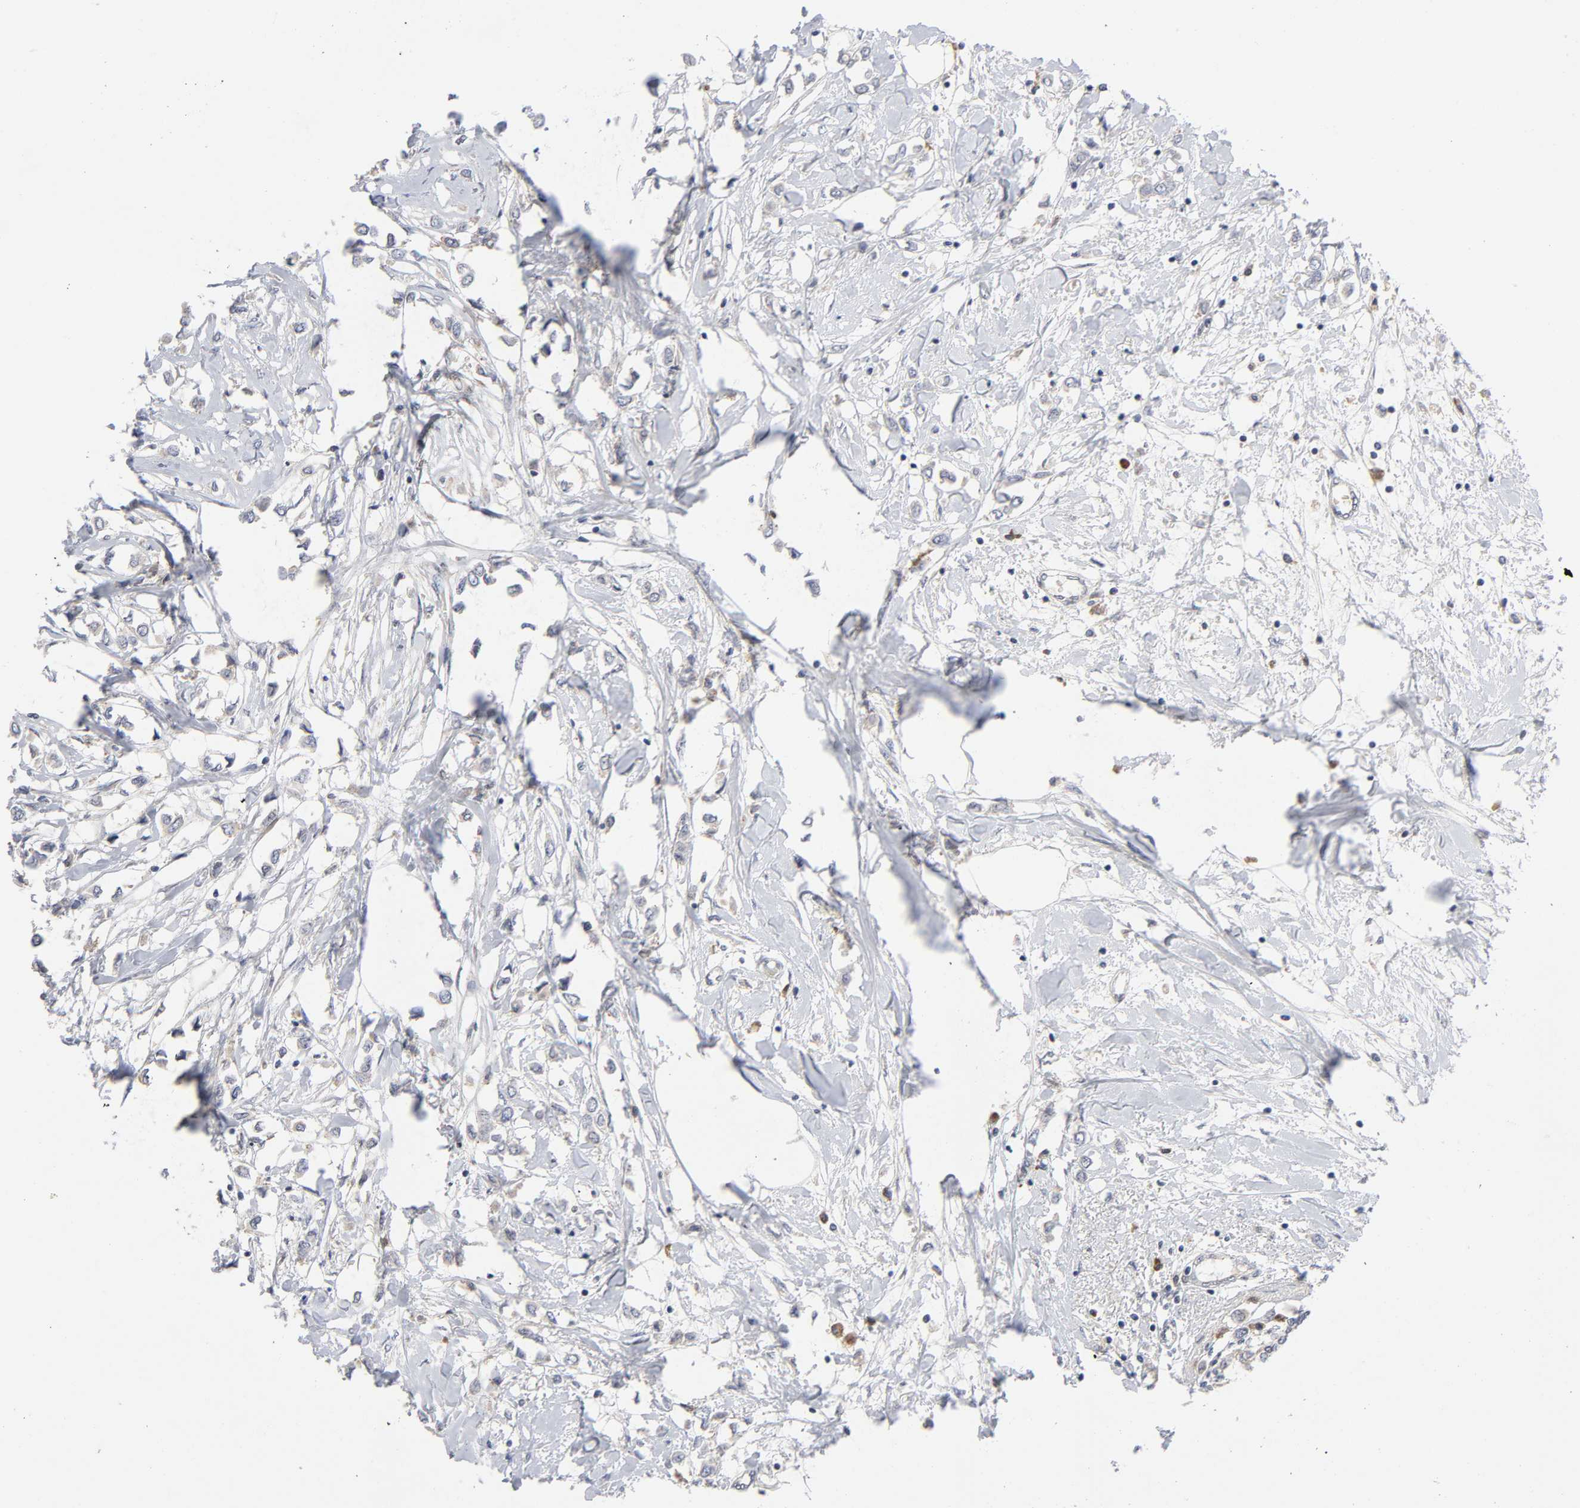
{"staining": {"intensity": "moderate", "quantity": "<25%", "location": "cytoplasmic/membranous"}, "tissue": "breast cancer", "cell_type": "Tumor cells", "image_type": "cancer", "snomed": [{"axis": "morphology", "description": "Lobular carcinoma"}, {"axis": "topography", "description": "Breast"}], "caption": "Human breast cancer stained with a brown dye reveals moderate cytoplasmic/membranous positive positivity in about <25% of tumor cells.", "gene": "EIF5", "patient": {"sex": "female", "age": 51}}